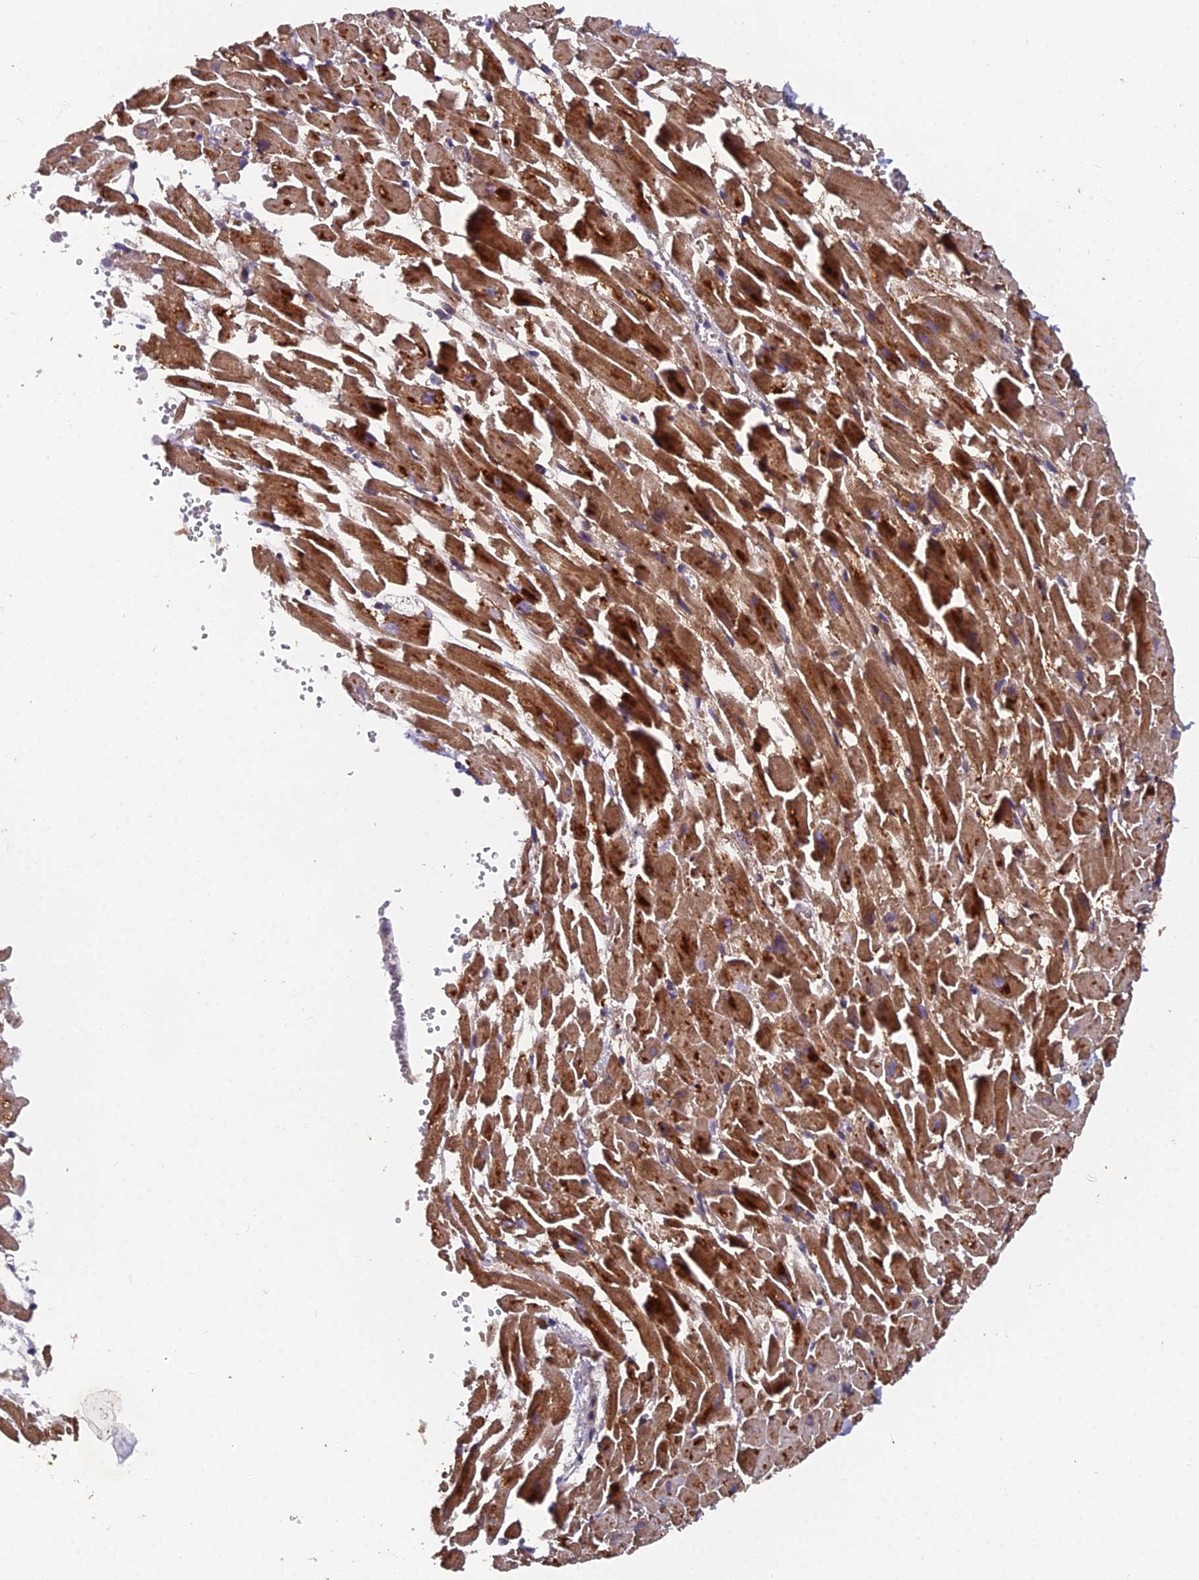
{"staining": {"intensity": "strong", "quantity": "25%-75%", "location": "cytoplasmic/membranous"}, "tissue": "heart muscle", "cell_type": "Cardiomyocytes", "image_type": "normal", "snomed": [{"axis": "morphology", "description": "Normal tissue, NOS"}, {"axis": "topography", "description": "Heart"}], "caption": "IHC (DAB (3,3'-diaminobenzidine)) staining of normal heart muscle reveals strong cytoplasmic/membranous protein expression in about 25%-75% of cardiomyocytes.", "gene": "RAB28", "patient": {"sex": "female", "age": 64}}